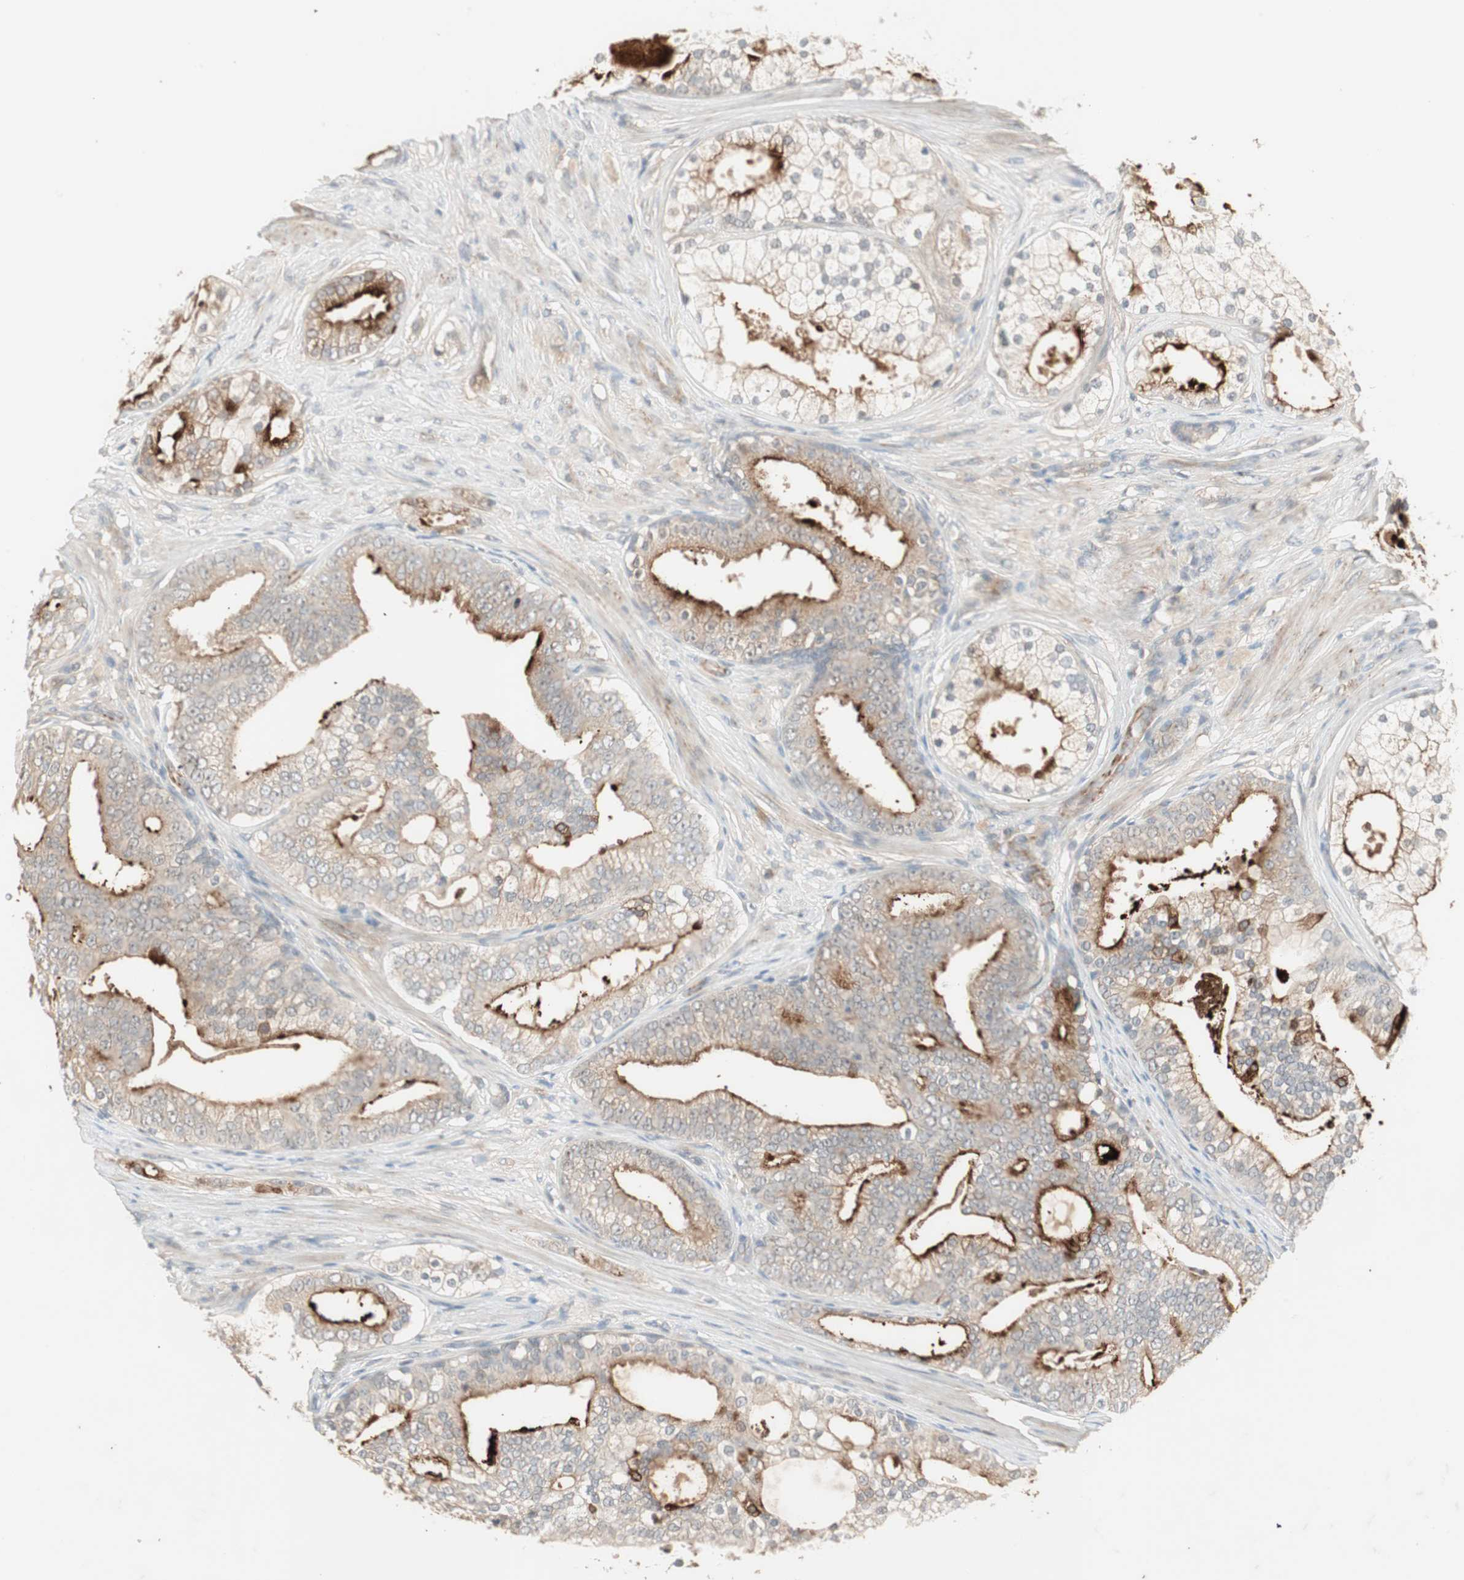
{"staining": {"intensity": "strong", "quantity": "<25%", "location": "cytoplasmic/membranous"}, "tissue": "prostate cancer", "cell_type": "Tumor cells", "image_type": "cancer", "snomed": [{"axis": "morphology", "description": "Adenocarcinoma, Low grade"}, {"axis": "topography", "description": "Prostate"}], "caption": "Prostate low-grade adenocarcinoma stained with a brown dye demonstrates strong cytoplasmic/membranous positive expression in approximately <25% of tumor cells.", "gene": "RNGTT", "patient": {"sex": "male", "age": 58}}